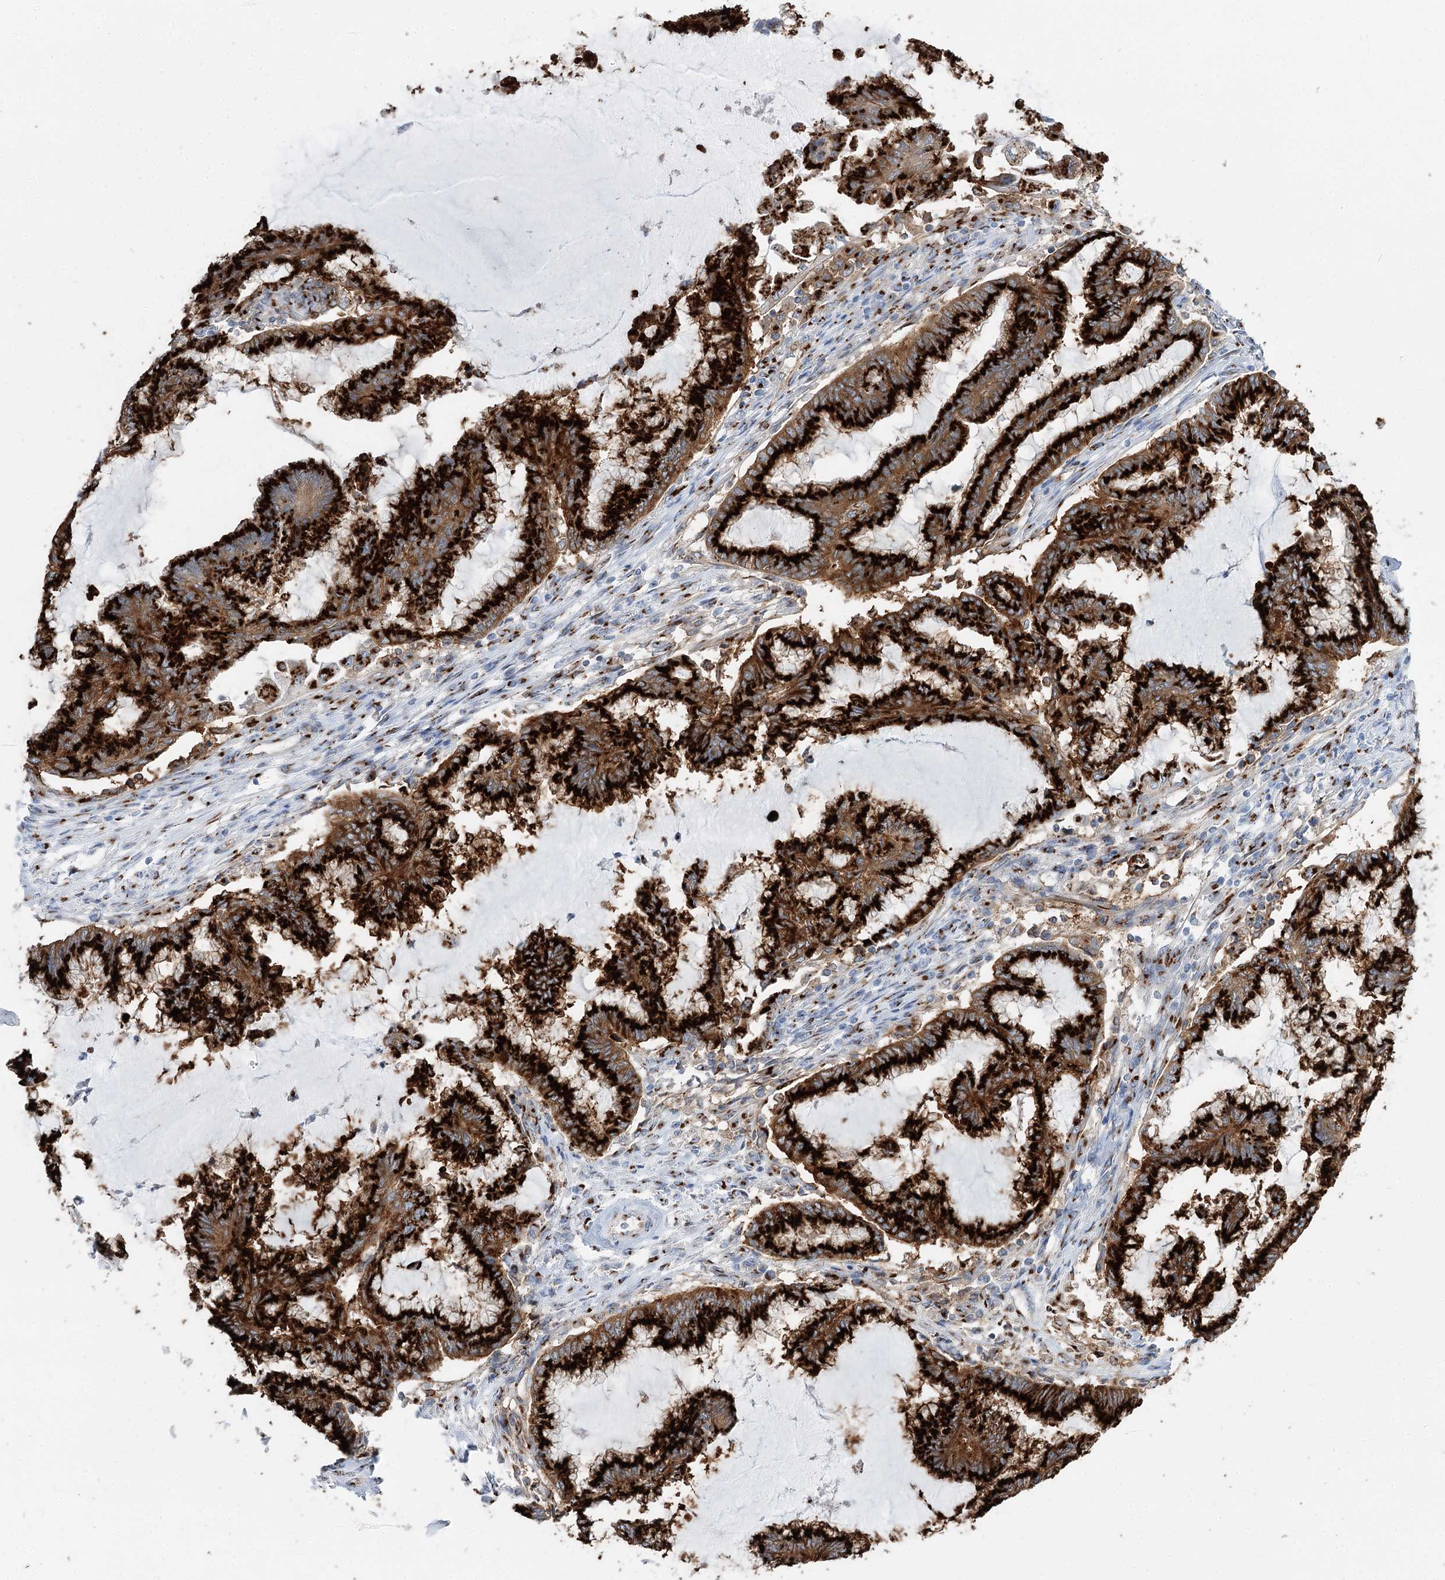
{"staining": {"intensity": "strong", "quantity": ">75%", "location": "cytoplasmic/membranous"}, "tissue": "endometrial cancer", "cell_type": "Tumor cells", "image_type": "cancer", "snomed": [{"axis": "morphology", "description": "Adenocarcinoma, NOS"}, {"axis": "topography", "description": "Endometrium"}], "caption": "A brown stain shows strong cytoplasmic/membranous positivity of a protein in adenocarcinoma (endometrial) tumor cells.", "gene": "TMEM165", "patient": {"sex": "female", "age": 86}}